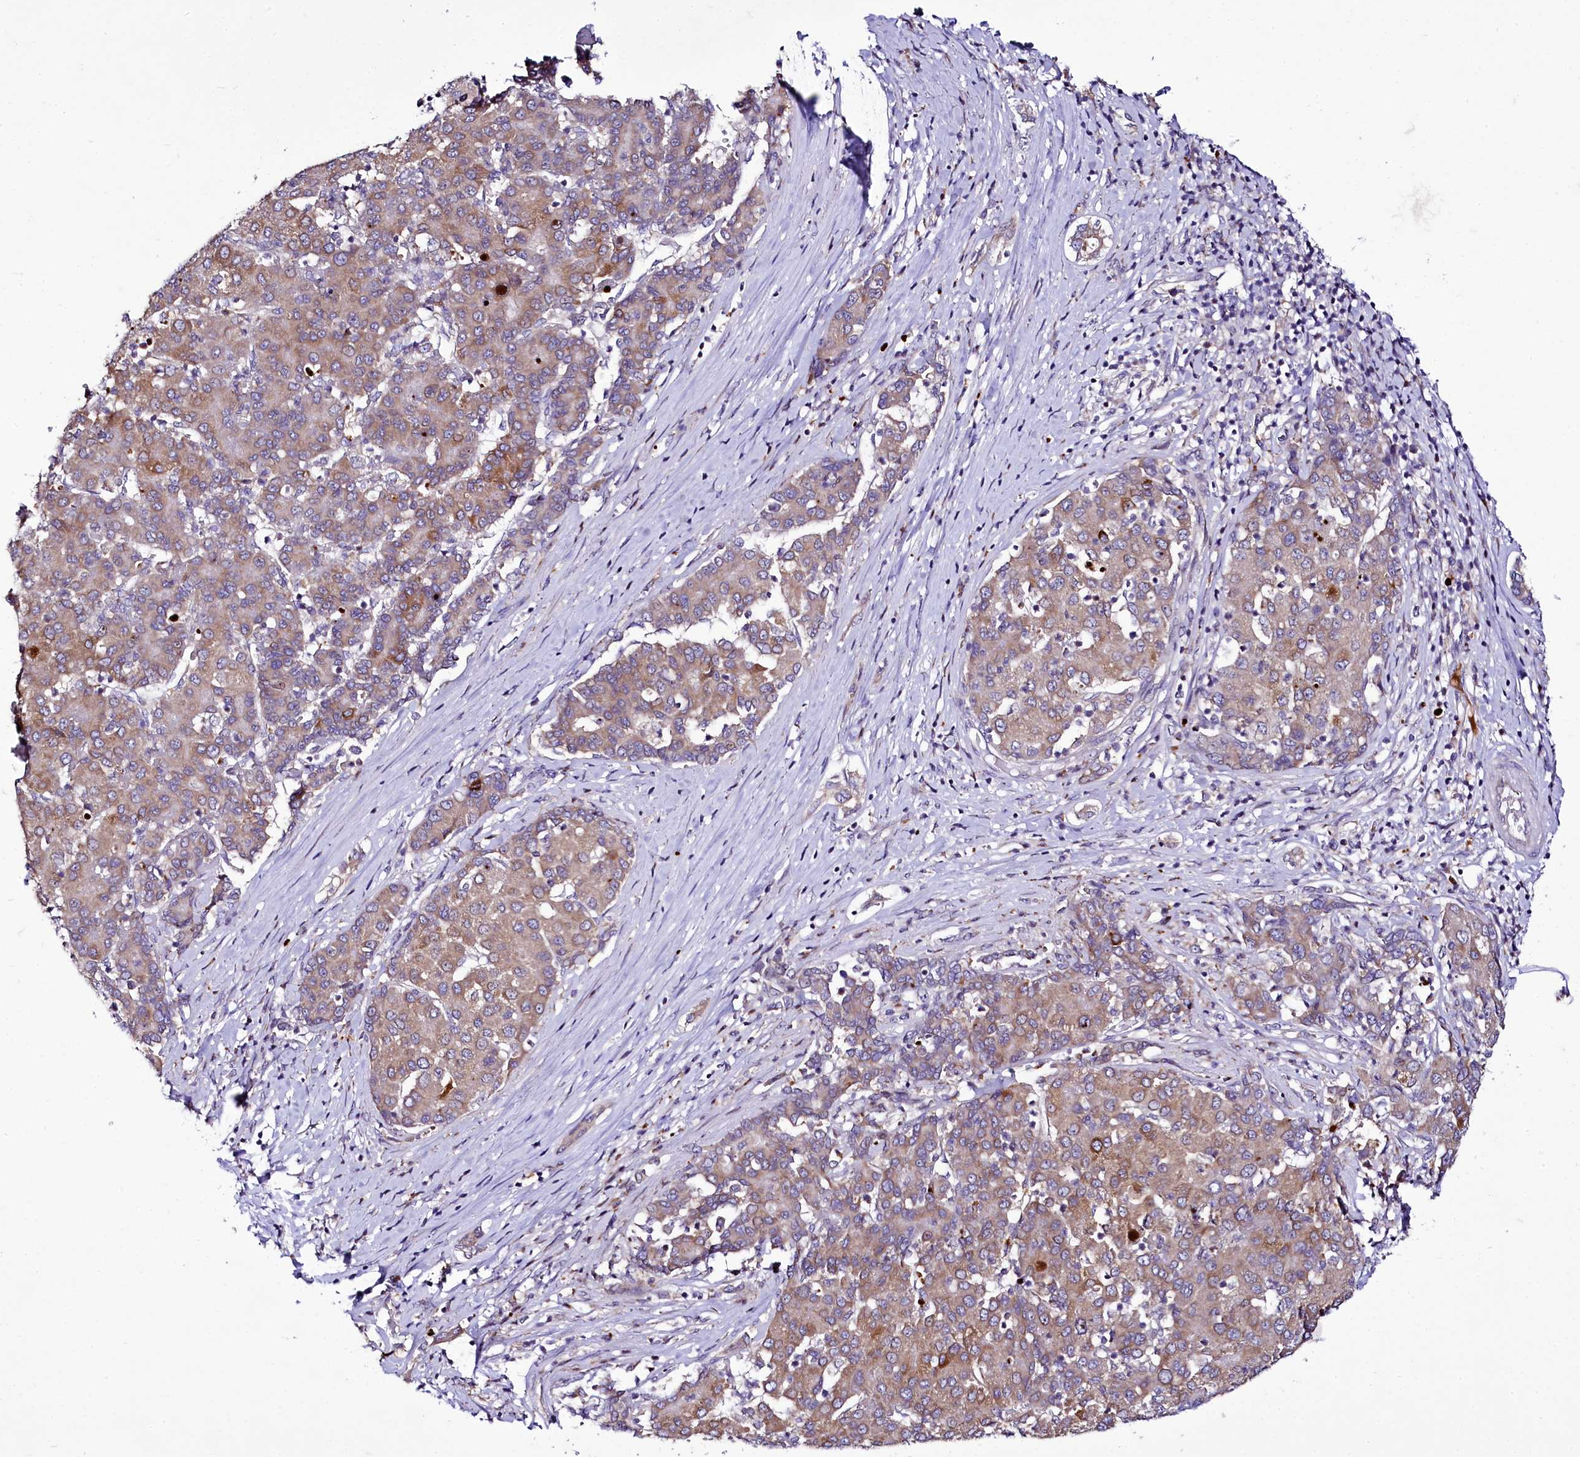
{"staining": {"intensity": "moderate", "quantity": "25%-75%", "location": "cytoplasmic/membranous"}, "tissue": "liver cancer", "cell_type": "Tumor cells", "image_type": "cancer", "snomed": [{"axis": "morphology", "description": "Carcinoma, Hepatocellular, NOS"}, {"axis": "topography", "description": "Liver"}], "caption": "Hepatocellular carcinoma (liver) stained with a protein marker reveals moderate staining in tumor cells.", "gene": "ZC3H12C", "patient": {"sex": "male", "age": 65}}